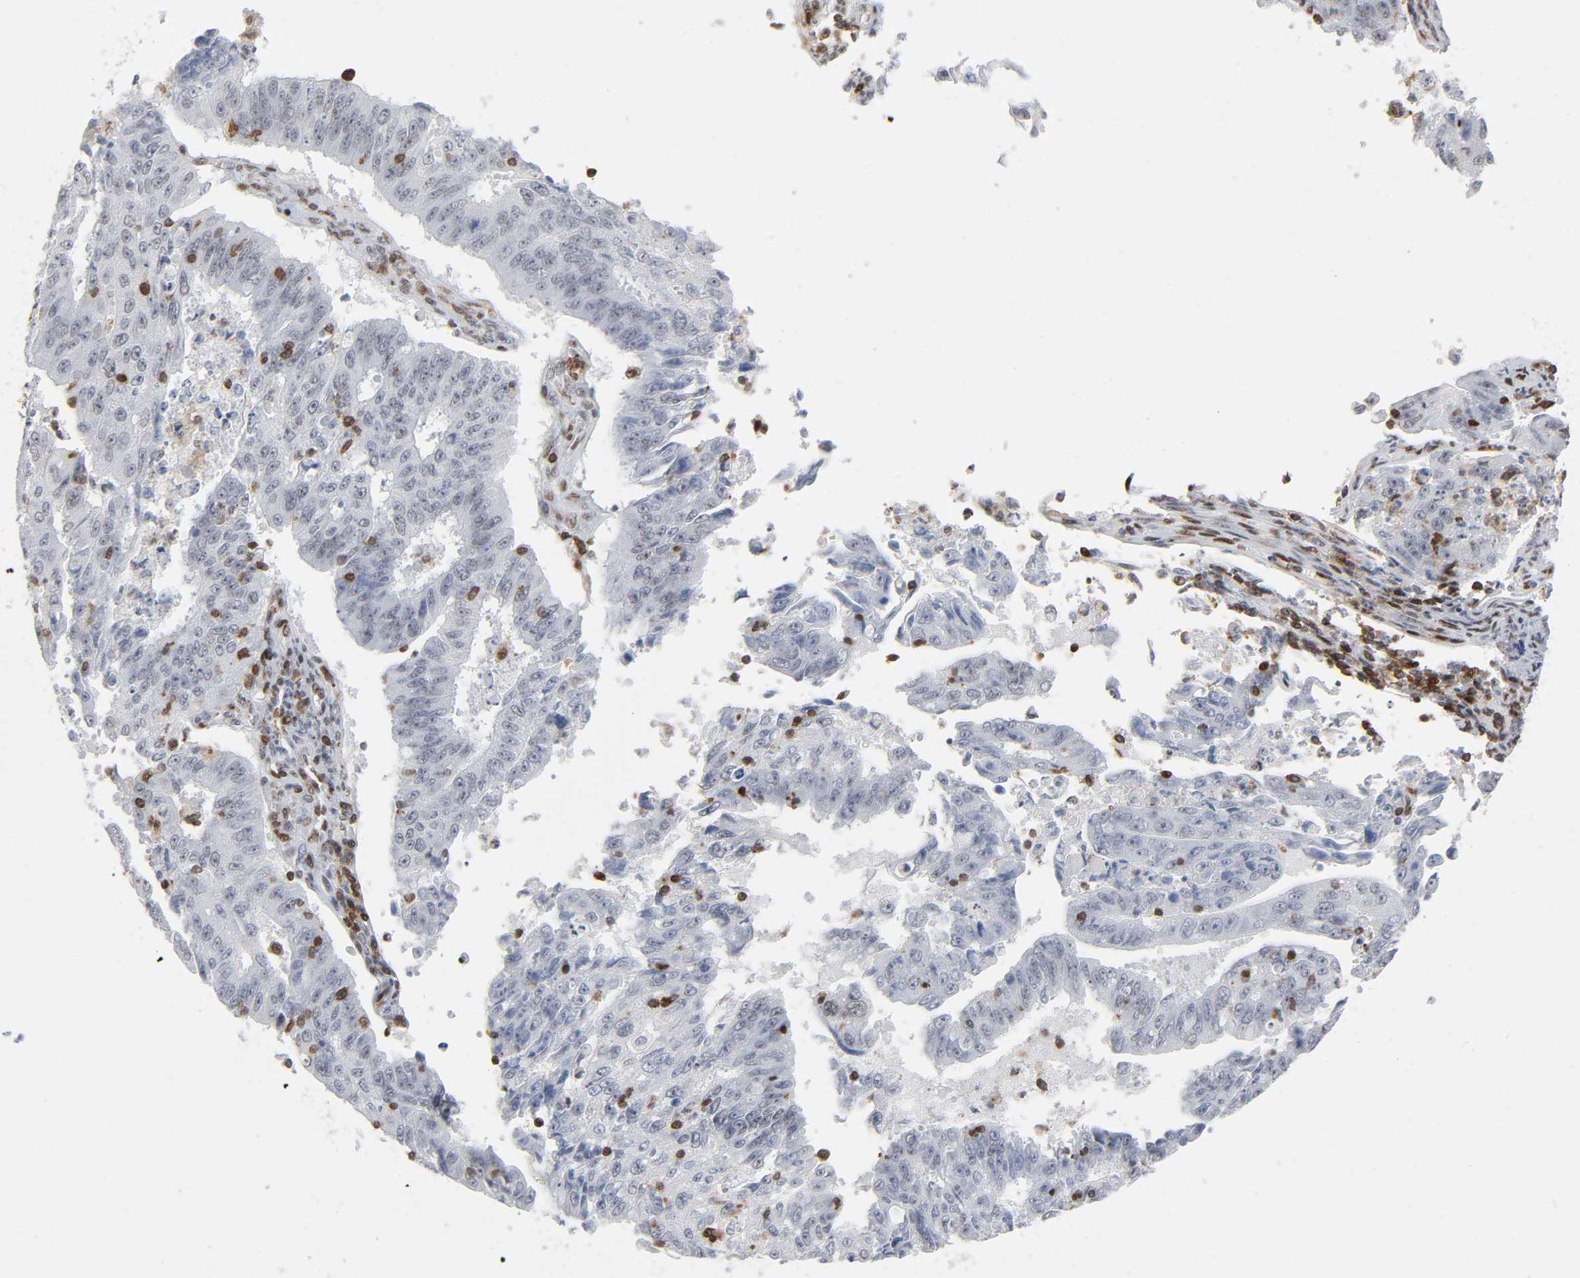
{"staining": {"intensity": "moderate", "quantity": "25%-75%", "location": "nuclear"}, "tissue": "endometrial cancer", "cell_type": "Tumor cells", "image_type": "cancer", "snomed": [{"axis": "morphology", "description": "Adenocarcinoma, NOS"}, {"axis": "topography", "description": "Endometrium"}], "caption": "Protein expression analysis of human endometrial cancer (adenocarcinoma) reveals moderate nuclear positivity in about 25%-75% of tumor cells.", "gene": "WAS", "patient": {"sex": "female", "age": 42}}